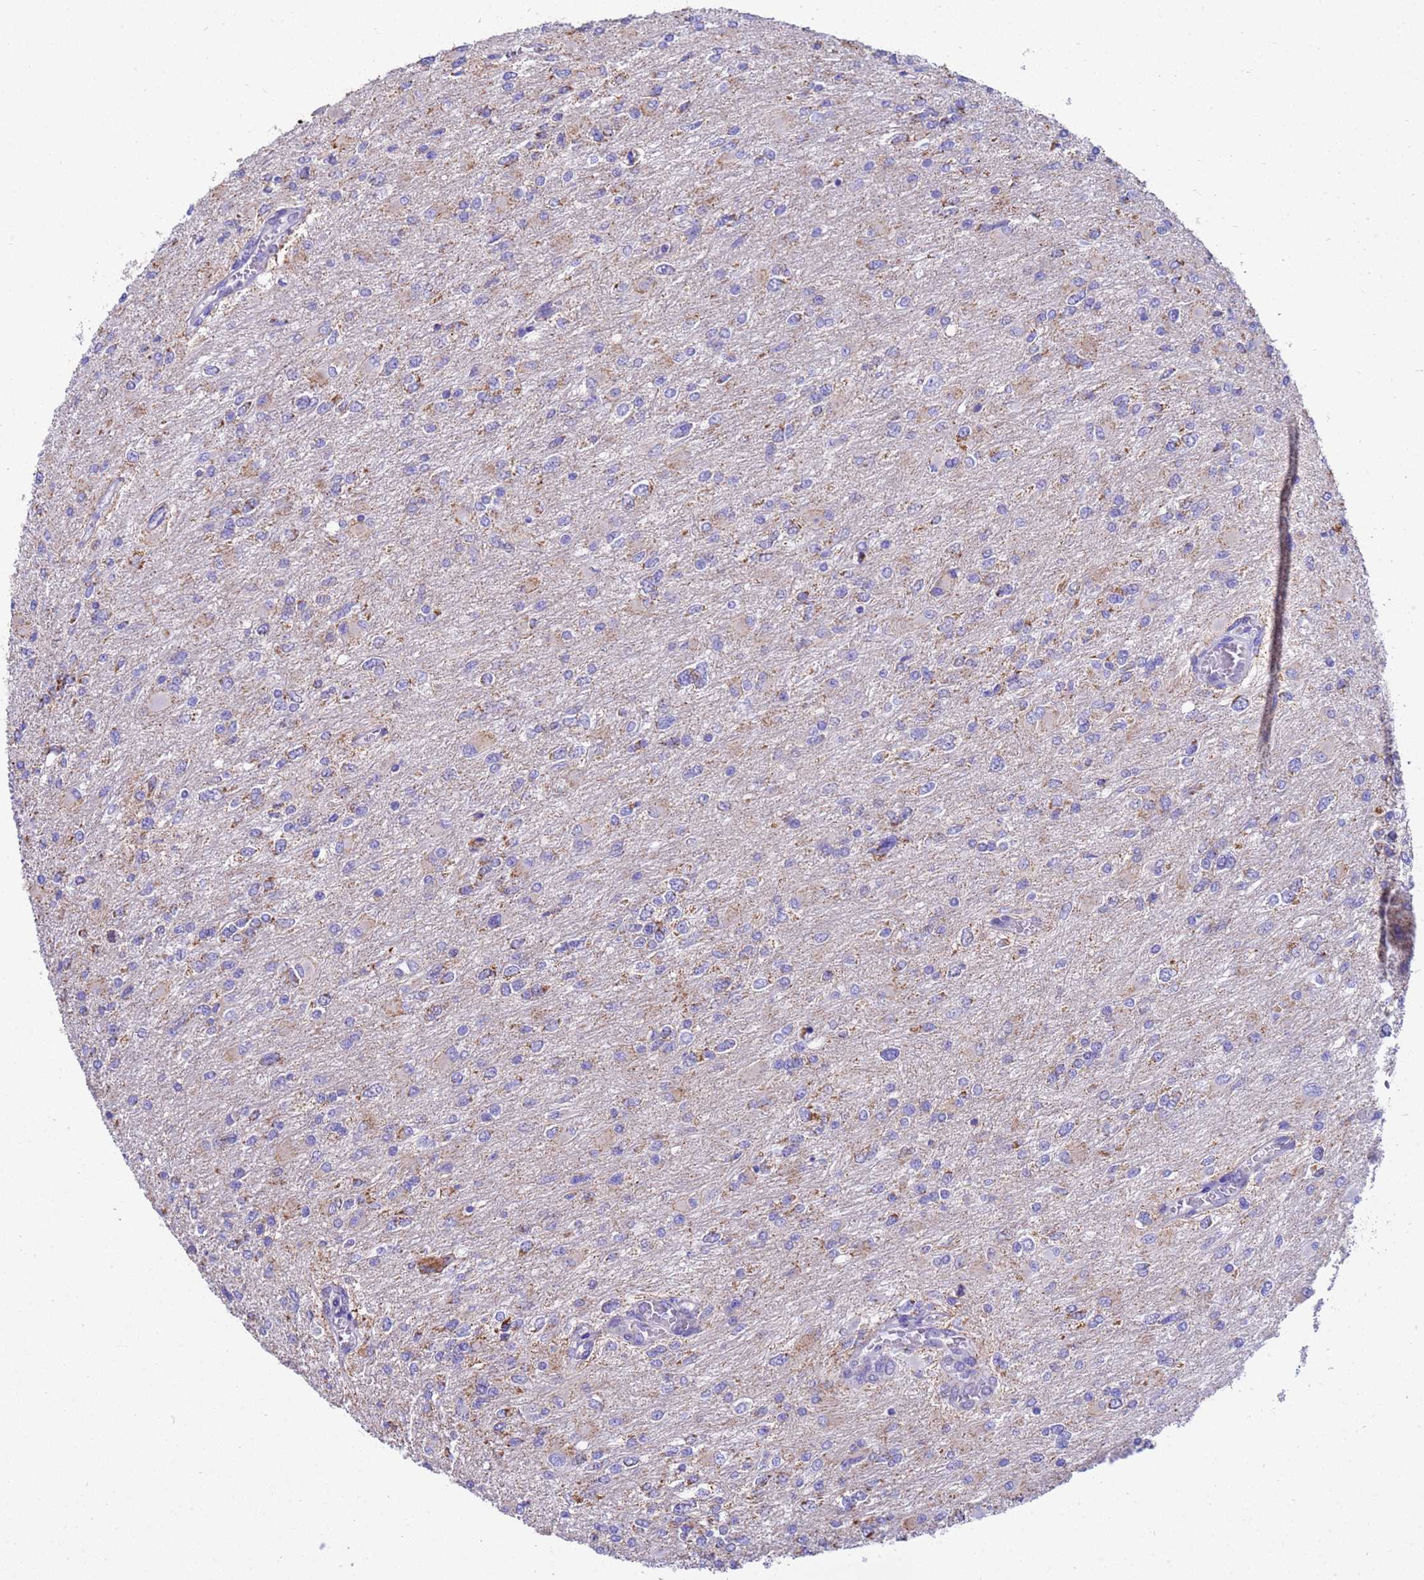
{"staining": {"intensity": "negative", "quantity": "none", "location": "none"}, "tissue": "glioma", "cell_type": "Tumor cells", "image_type": "cancer", "snomed": [{"axis": "morphology", "description": "Glioma, malignant, High grade"}, {"axis": "topography", "description": "Cerebral cortex"}], "caption": "This is a histopathology image of IHC staining of glioma, which shows no expression in tumor cells.", "gene": "RNF165", "patient": {"sex": "female", "age": 36}}